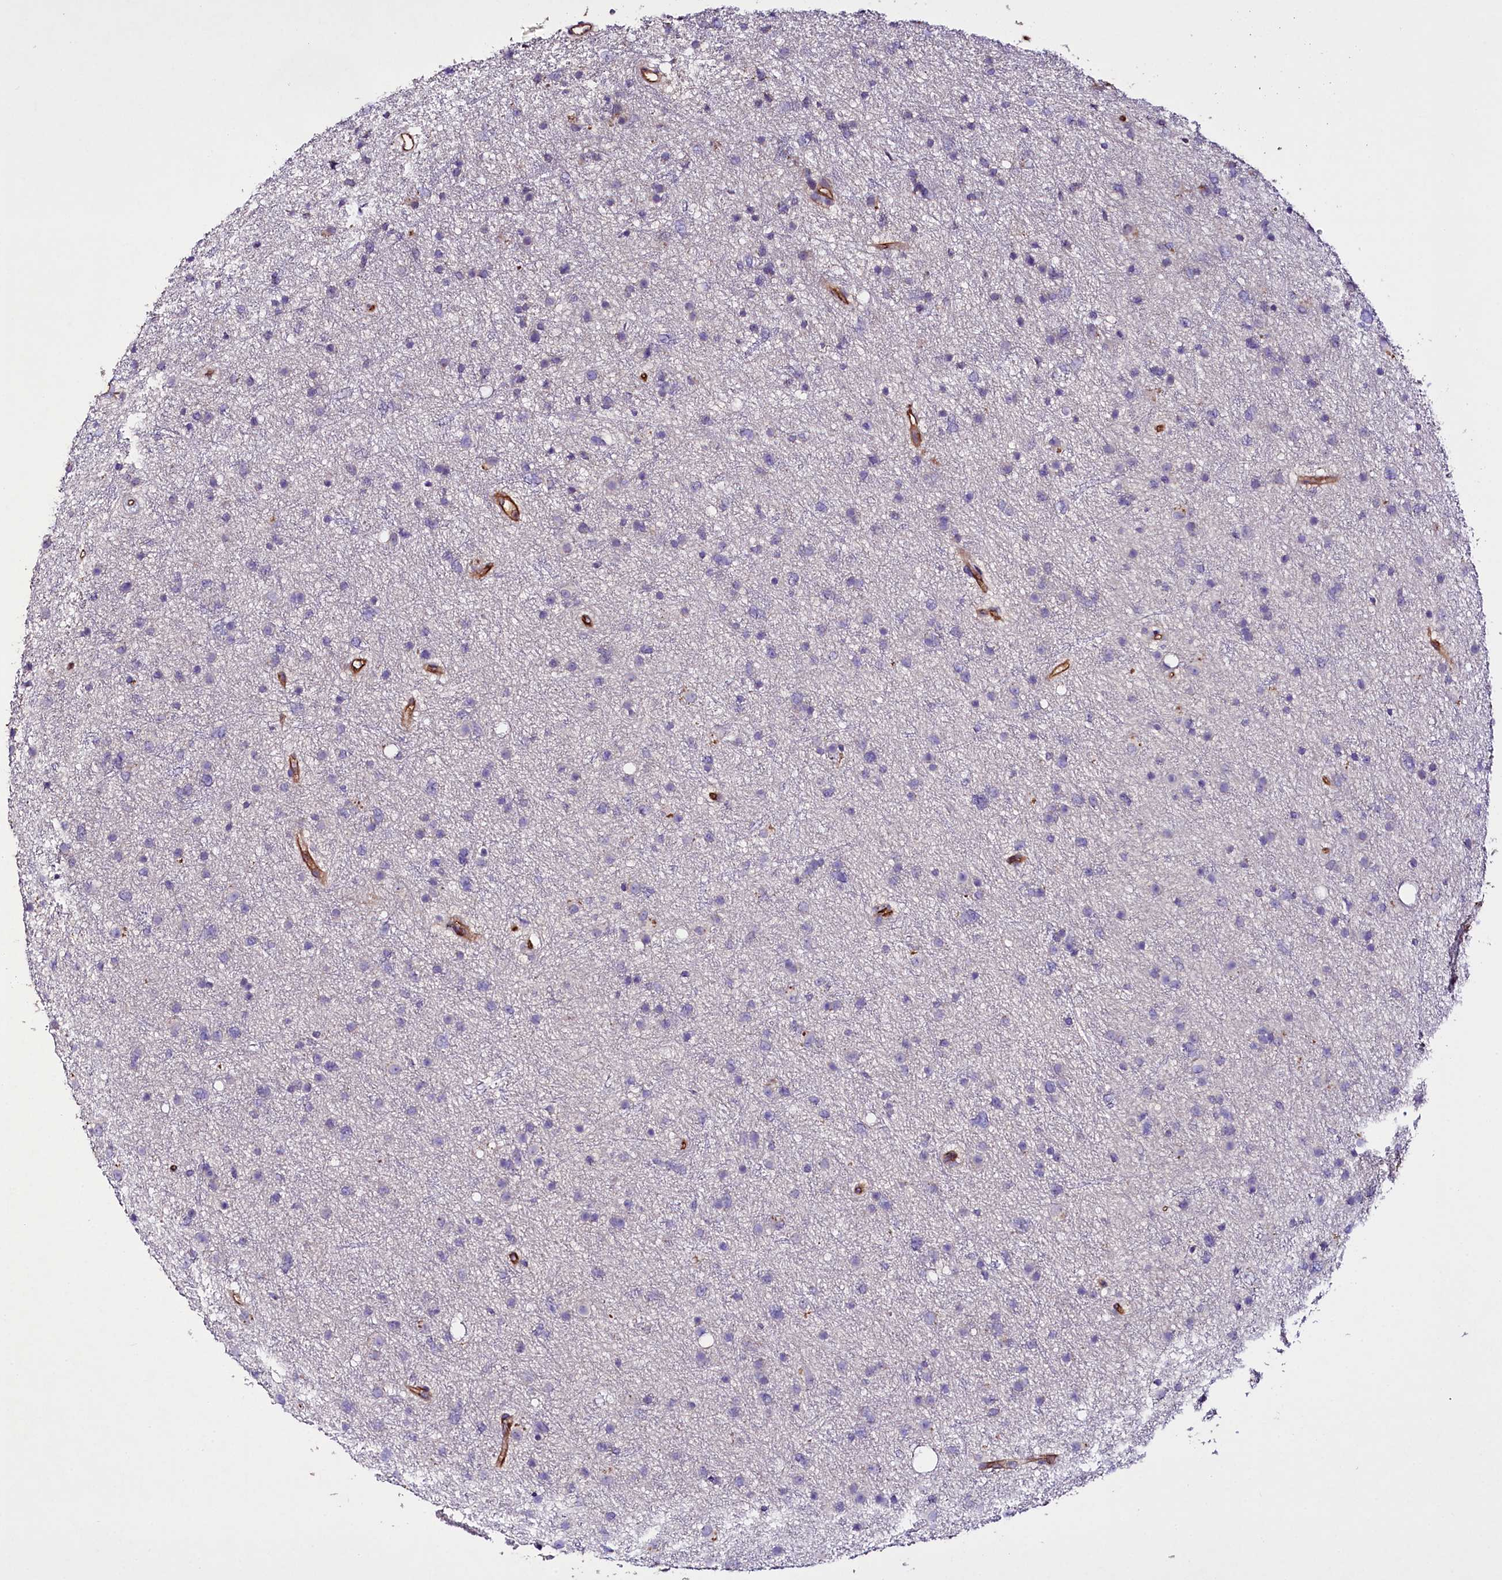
{"staining": {"intensity": "negative", "quantity": "none", "location": "none"}, "tissue": "glioma", "cell_type": "Tumor cells", "image_type": "cancer", "snomed": [{"axis": "morphology", "description": "Glioma, malignant, Low grade"}, {"axis": "topography", "description": "Cerebral cortex"}], "caption": "The photomicrograph reveals no significant positivity in tumor cells of malignant glioma (low-grade).", "gene": "SLC7A1", "patient": {"sex": "female", "age": 39}}